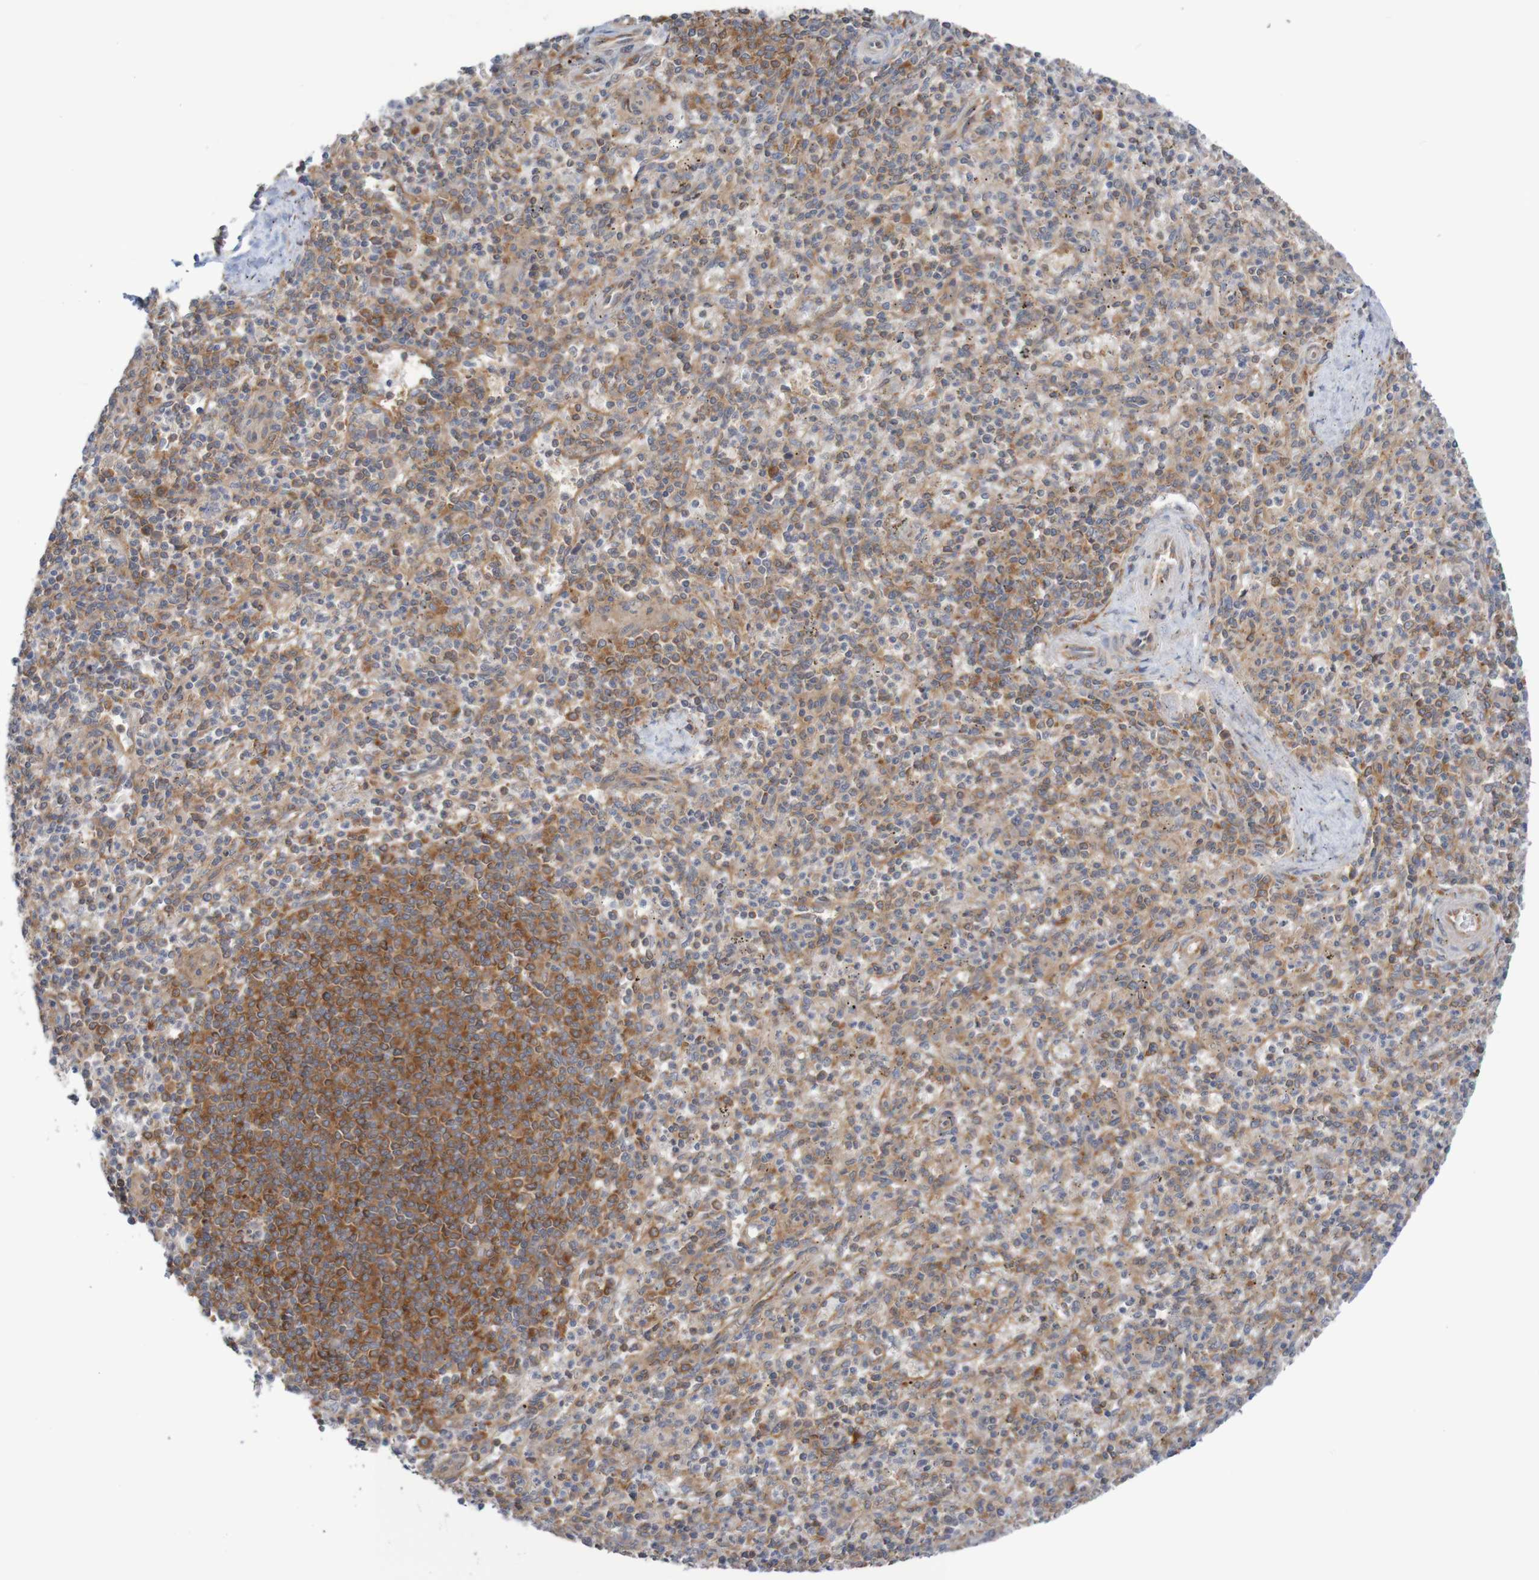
{"staining": {"intensity": "moderate", "quantity": ">75%", "location": "cytoplasmic/membranous"}, "tissue": "spleen", "cell_type": "Cells in red pulp", "image_type": "normal", "snomed": [{"axis": "morphology", "description": "Normal tissue, NOS"}, {"axis": "topography", "description": "Spleen"}], "caption": "Spleen stained for a protein (brown) displays moderate cytoplasmic/membranous positive staining in approximately >75% of cells in red pulp.", "gene": "LRRC47", "patient": {"sex": "male", "age": 72}}